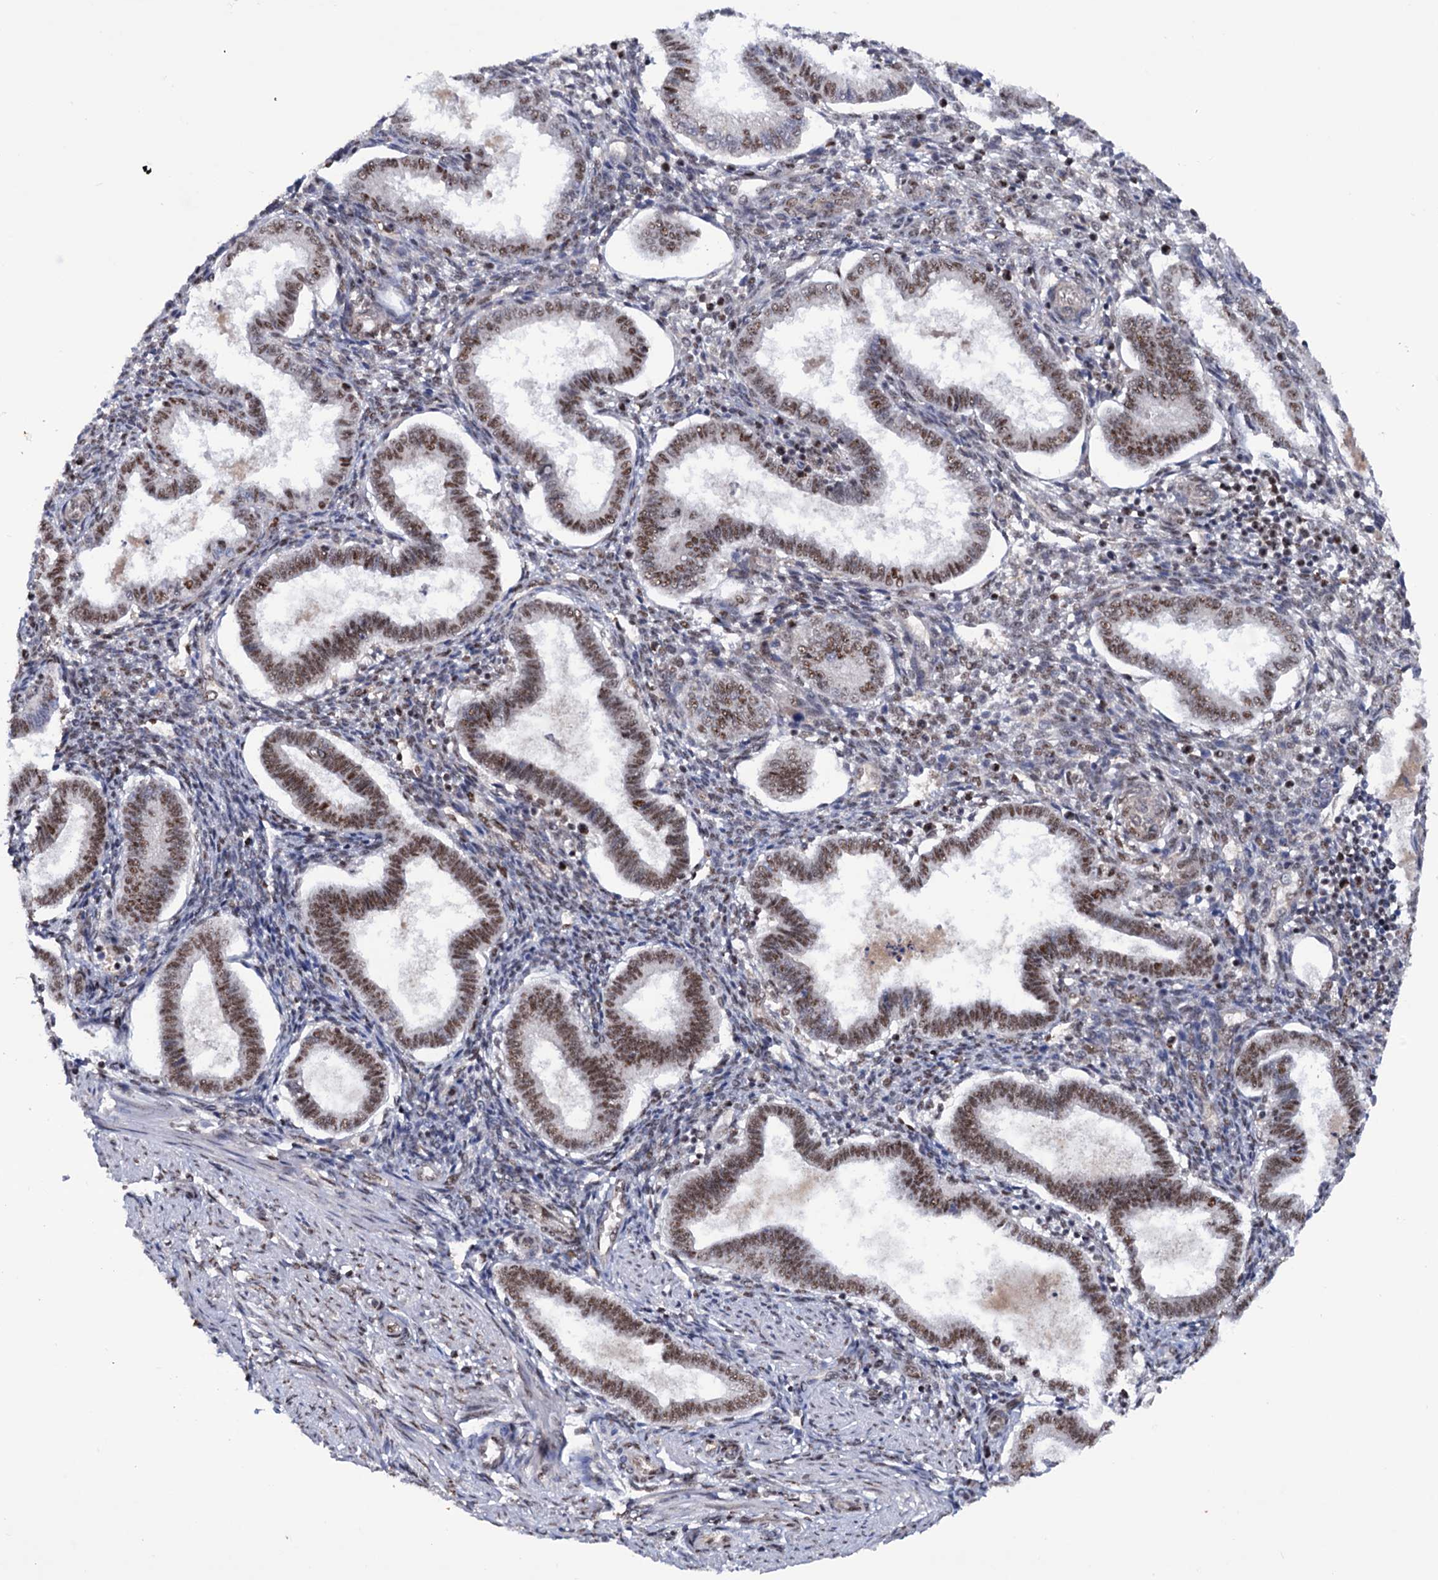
{"staining": {"intensity": "weak", "quantity": "<25%", "location": "nuclear"}, "tissue": "endometrium", "cell_type": "Cells in endometrial stroma", "image_type": "normal", "snomed": [{"axis": "morphology", "description": "Normal tissue, NOS"}, {"axis": "topography", "description": "Endometrium"}], "caption": "DAB (3,3'-diaminobenzidine) immunohistochemical staining of unremarkable human endometrium demonstrates no significant staining in cells in endometrial stroma.", "gene": "TBC1D12", "patient": {"sex": "female", "age": 24}}